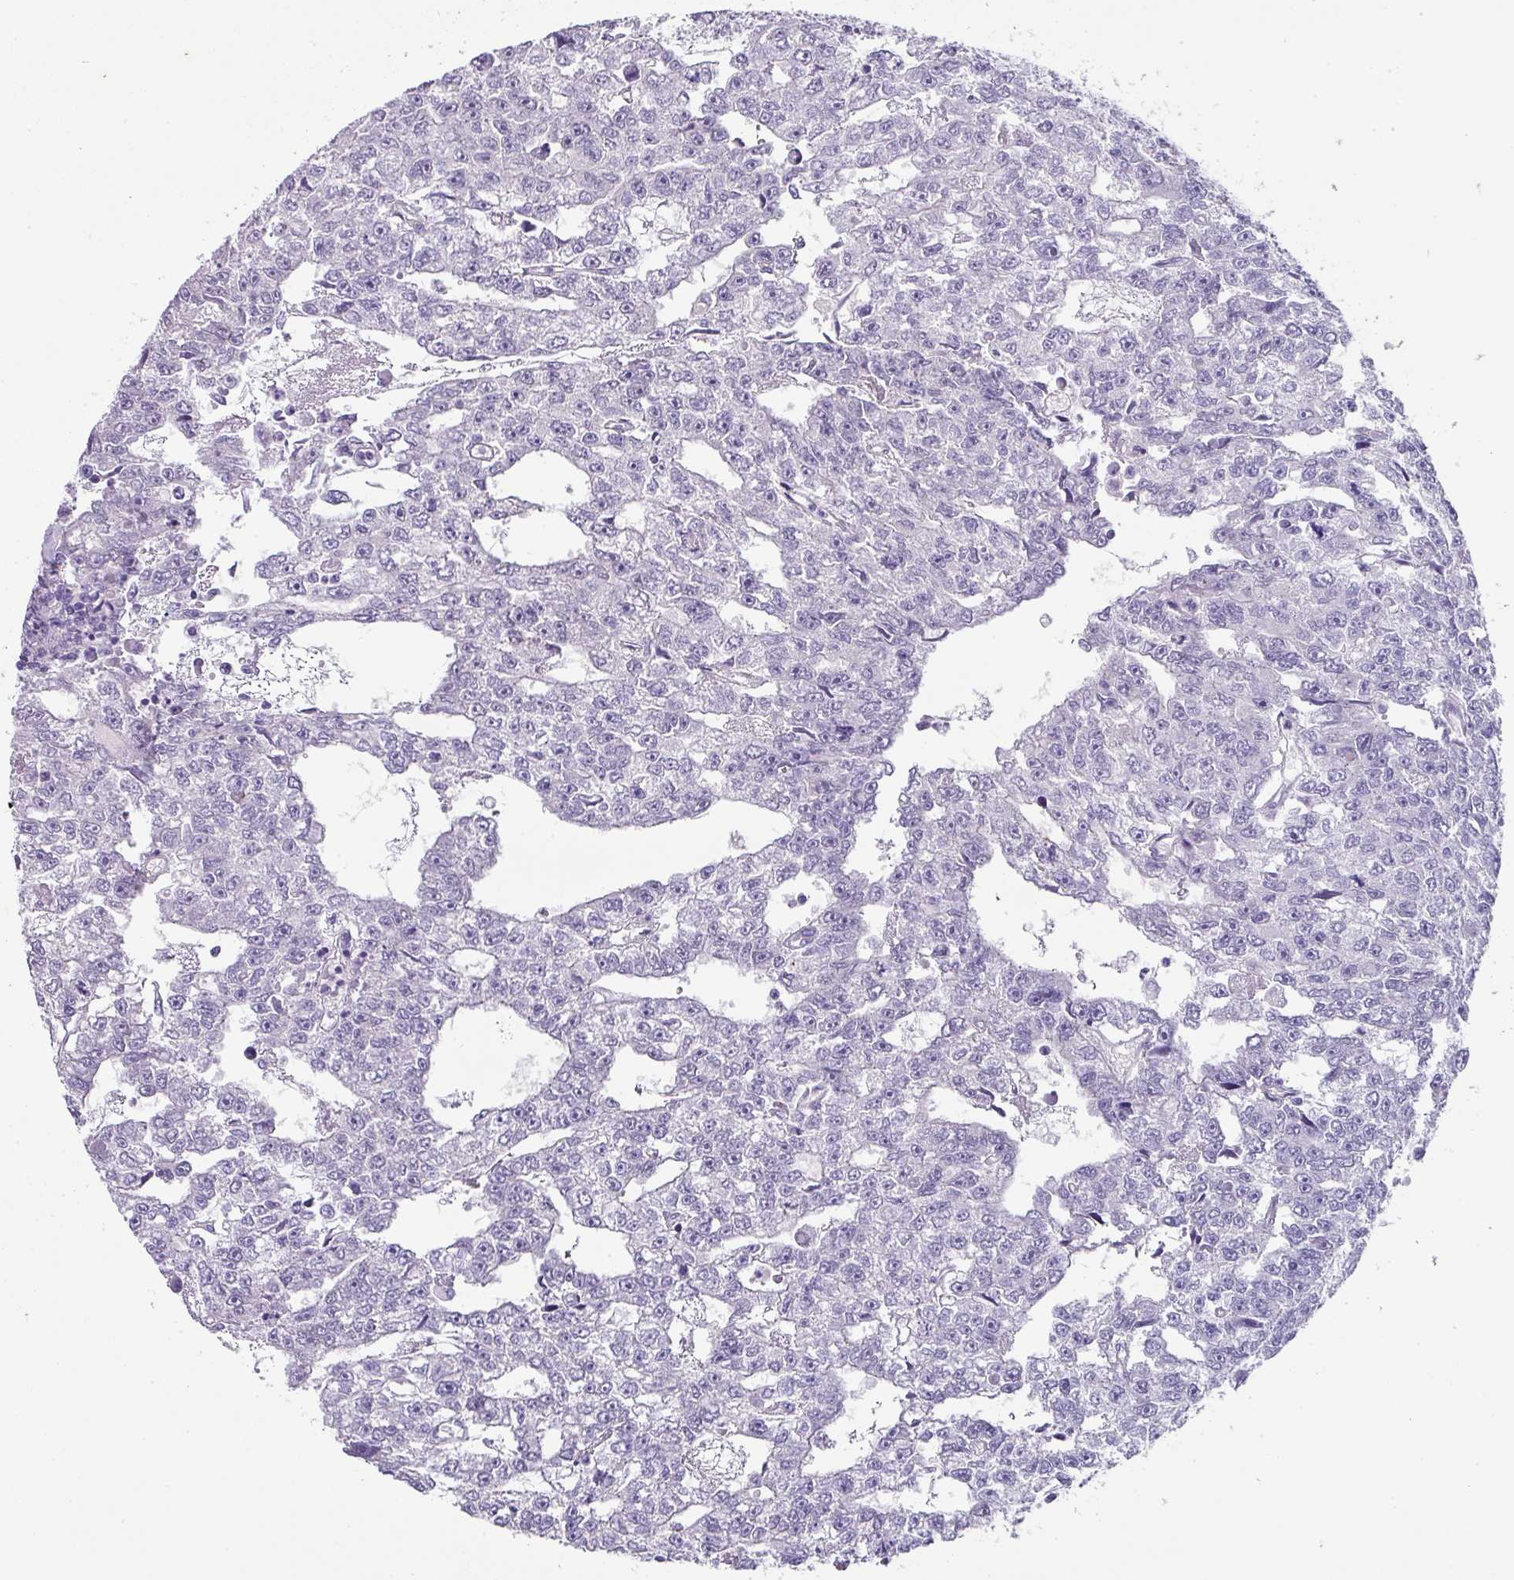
{"staining": {"intensity": "negative", "quantity": "none", "location": "none"}, "tissue": "testis cancer", "cell_type": "Tumor cells", "image_type": "cancer", "snomed": [{"axis": "morphology", "description": "Carcinoma, Embryonal, NOS"}, {"axis": "topography", "description": "Testis"}], "caption": "DAB immunohistochemical staining of testis embryonal carcinoma displays no significant expression in tumor cells. Brightfield microscopy of IHC stained with DAB (brown) and hematoxylin (blue), captured at high magnification.", "gene": "OR52N1", "patient": {"sex": "male", "age": 20}}